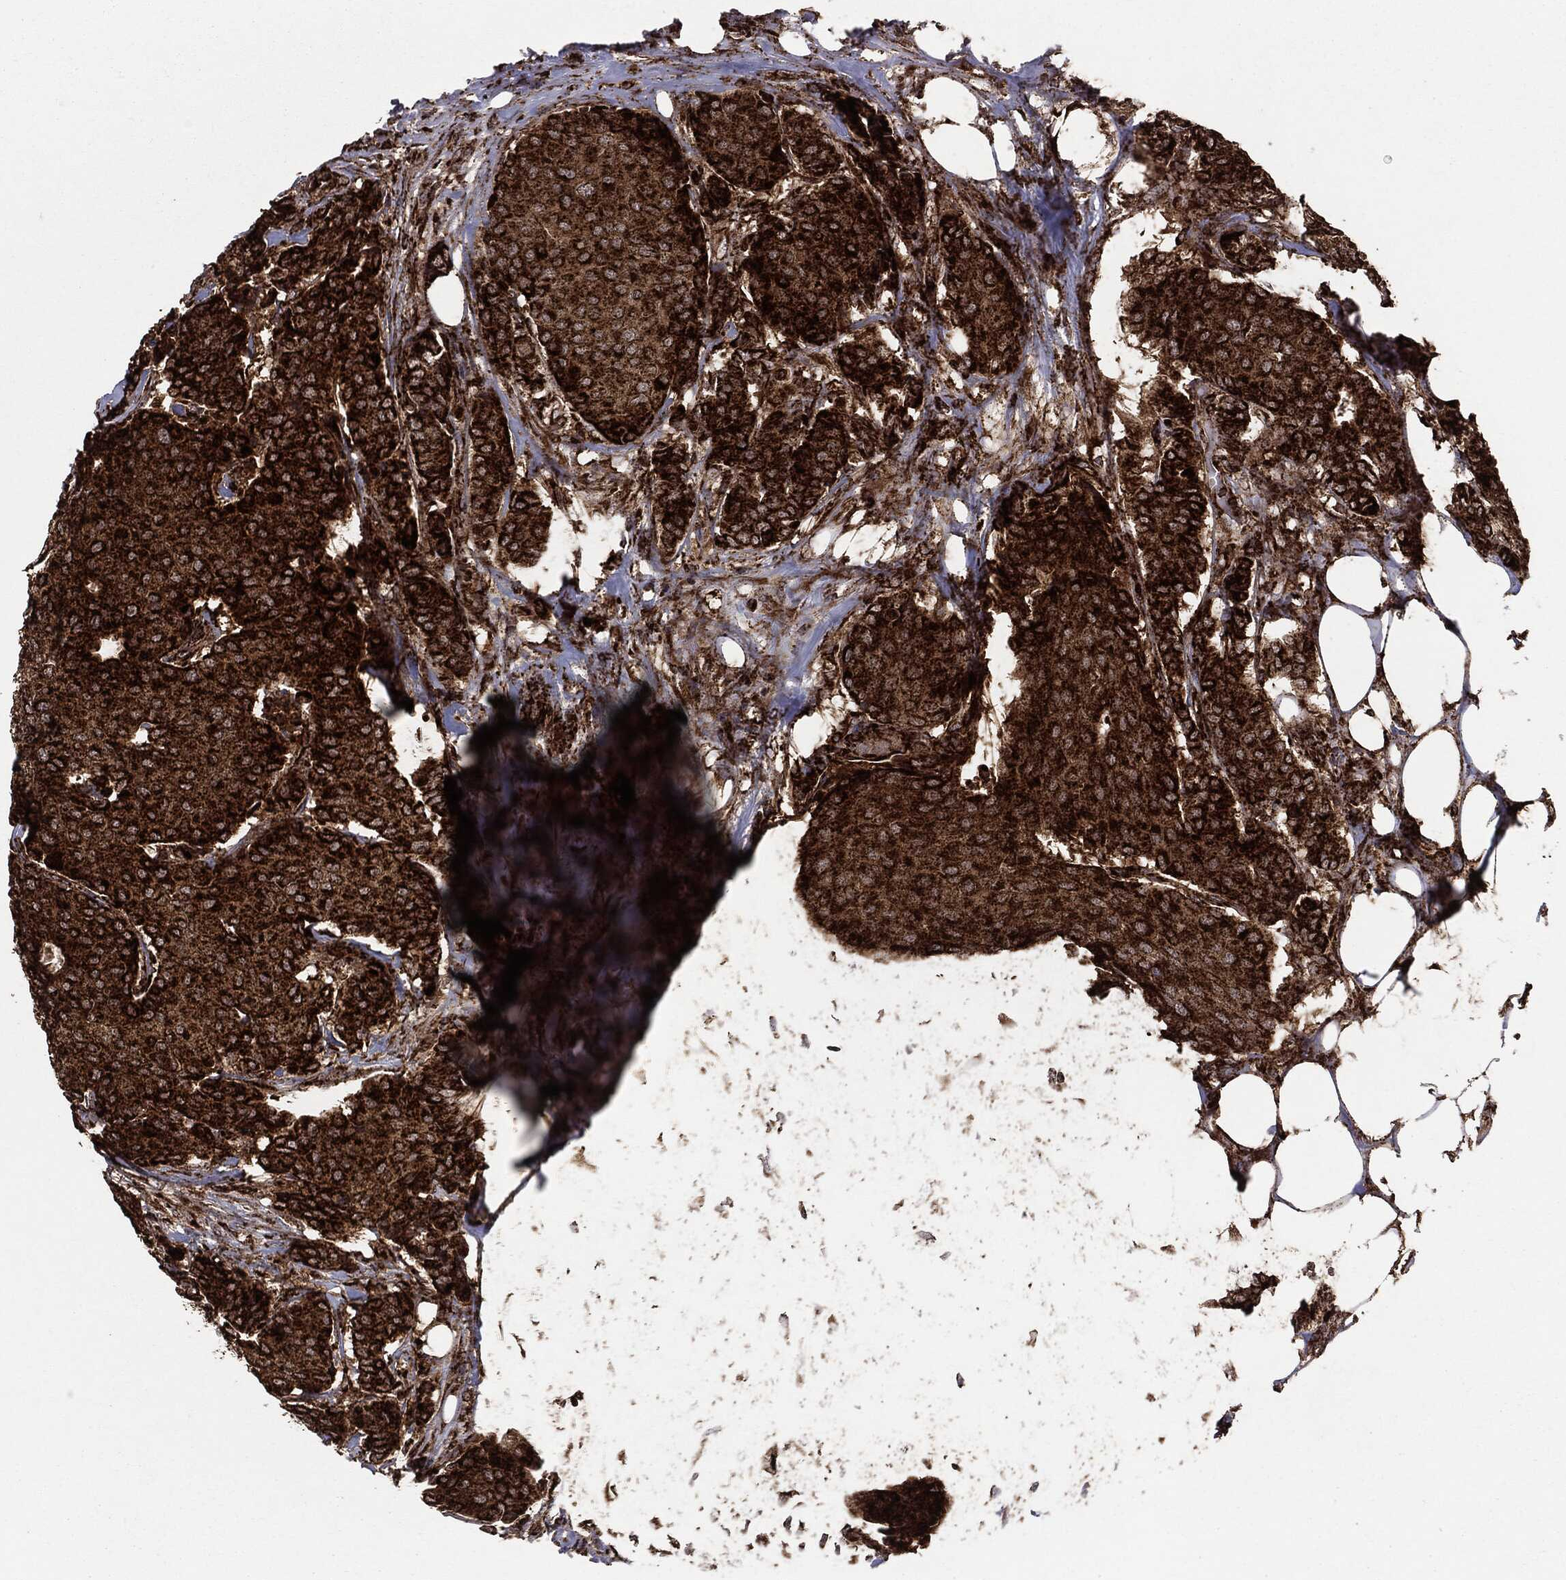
{"staining": {"intensity": "strong", "quantity": ">75%", "location": "cytoplasmic/membranous"}, "tissue": "breast cancer", "cell_type": "Tumor cells", "image_type": "cancer", "snomed": [{"axis": "morphology", "description": "Duct carcinoma"}, {"axis": "topography", "description": "Breast"}], "caption": "There is high levels of strong cytoplasmic/membranous positivity in tumor cells of breast cancer (infiltrating ductal carcinoma), as demonstrated by immunohistochemical staining (brown color).", "gene": "MAP2K1", "patient": {"sex": "female", "age": 75}}